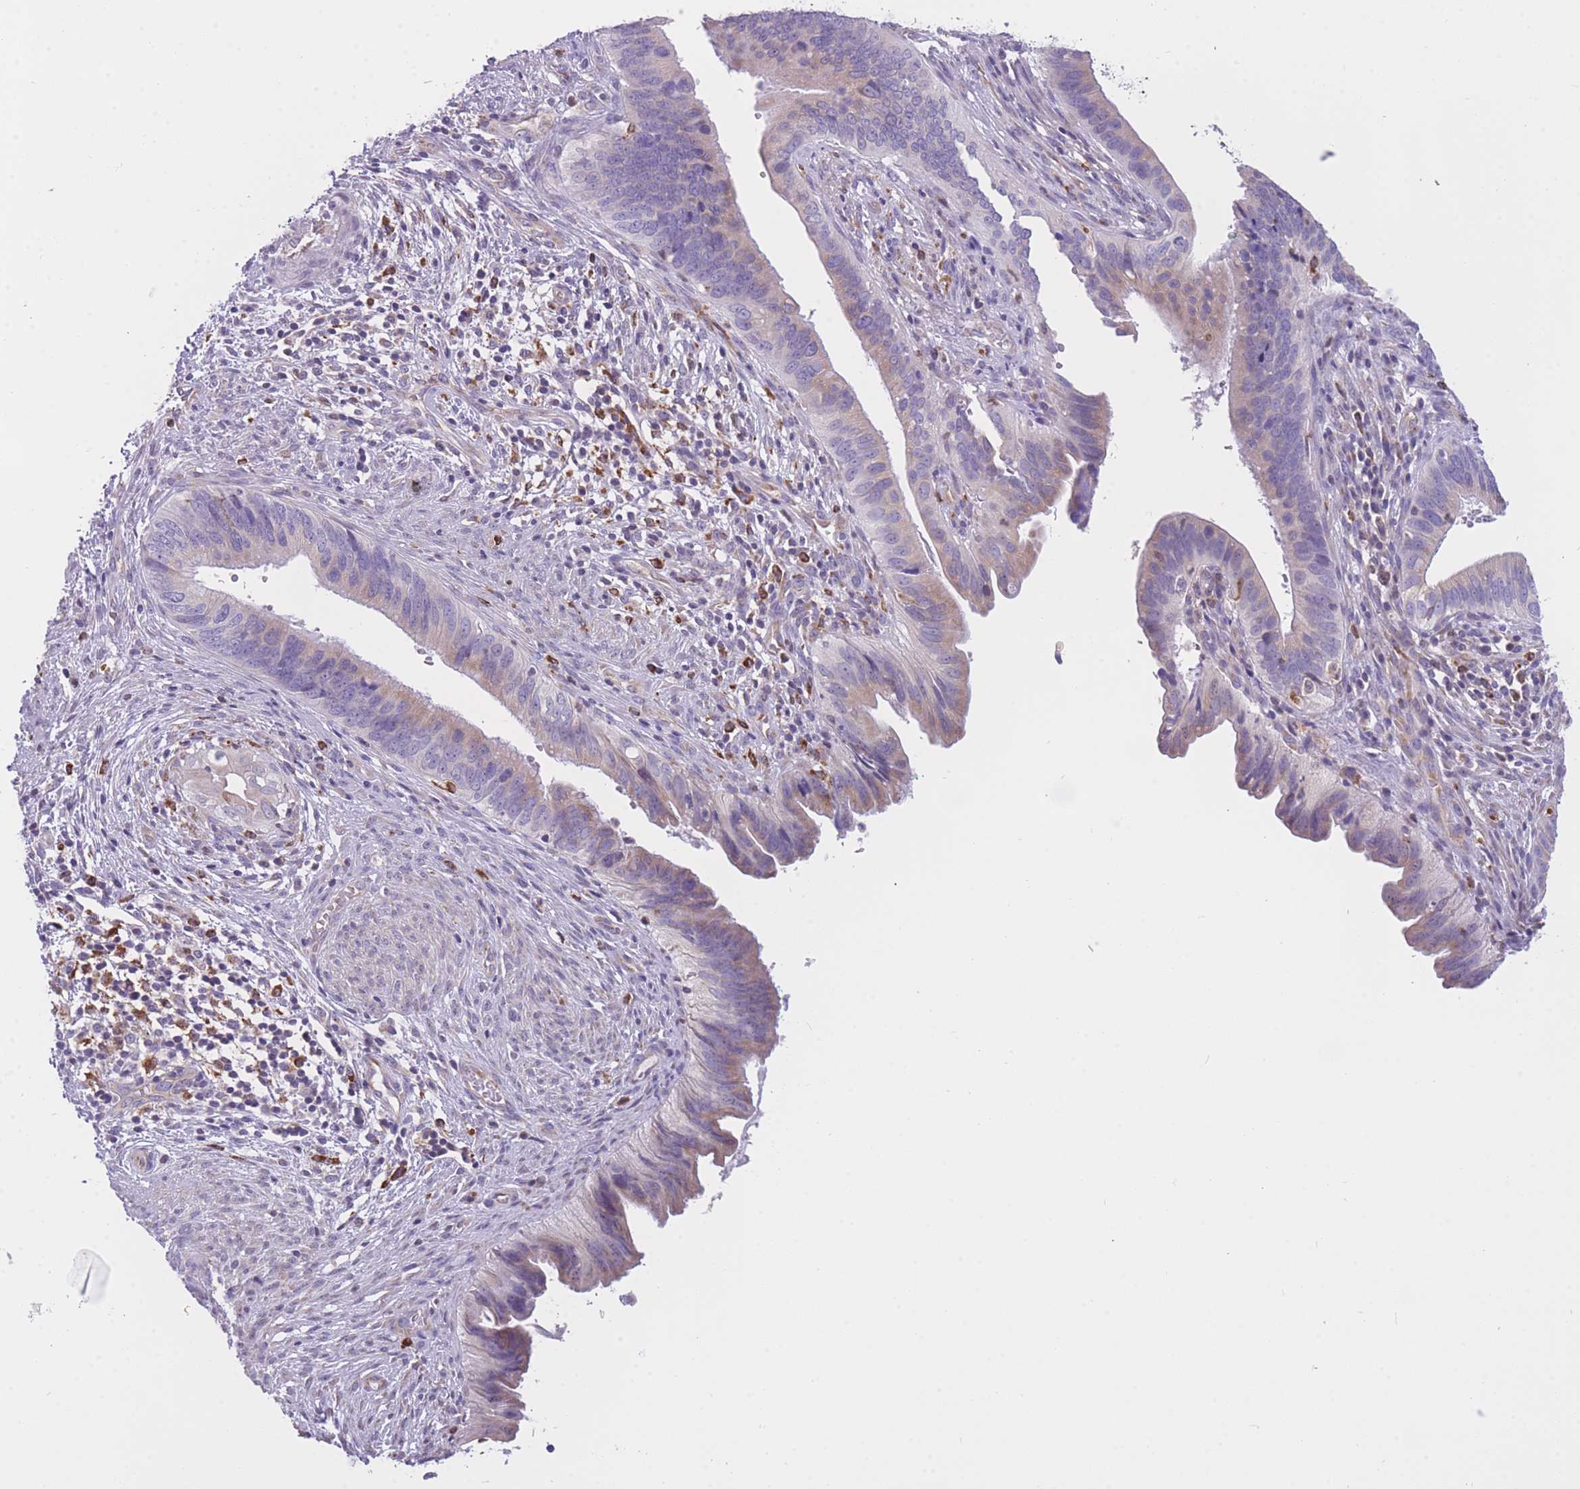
{"staining": {"intensity": "weak", "quantity": "25%-75%", "location": "cytoplasmic/membranous"}, "tissue": "cervical cancer", "cell_type": "Tumor cells", "image_type": "cancer", "snomed": [{"axis": "morphology", "description": "Adenocarcinoma, NOS"}, {"axis": "topography", "description": "Cervix"}], "caption": "Brown immunohistochemical staining in human cervical cancer (adenocarcinoma) demonstrates weak cytoplasmic/membranous expression in approximately 25%-75% of tumor cells. (DAB (3,3'-diaminobenzidine) IHC with brightfield microscopy, high magnification).", "gene": "ZNF662", "patient": {"sex": "female", "age": 42}}